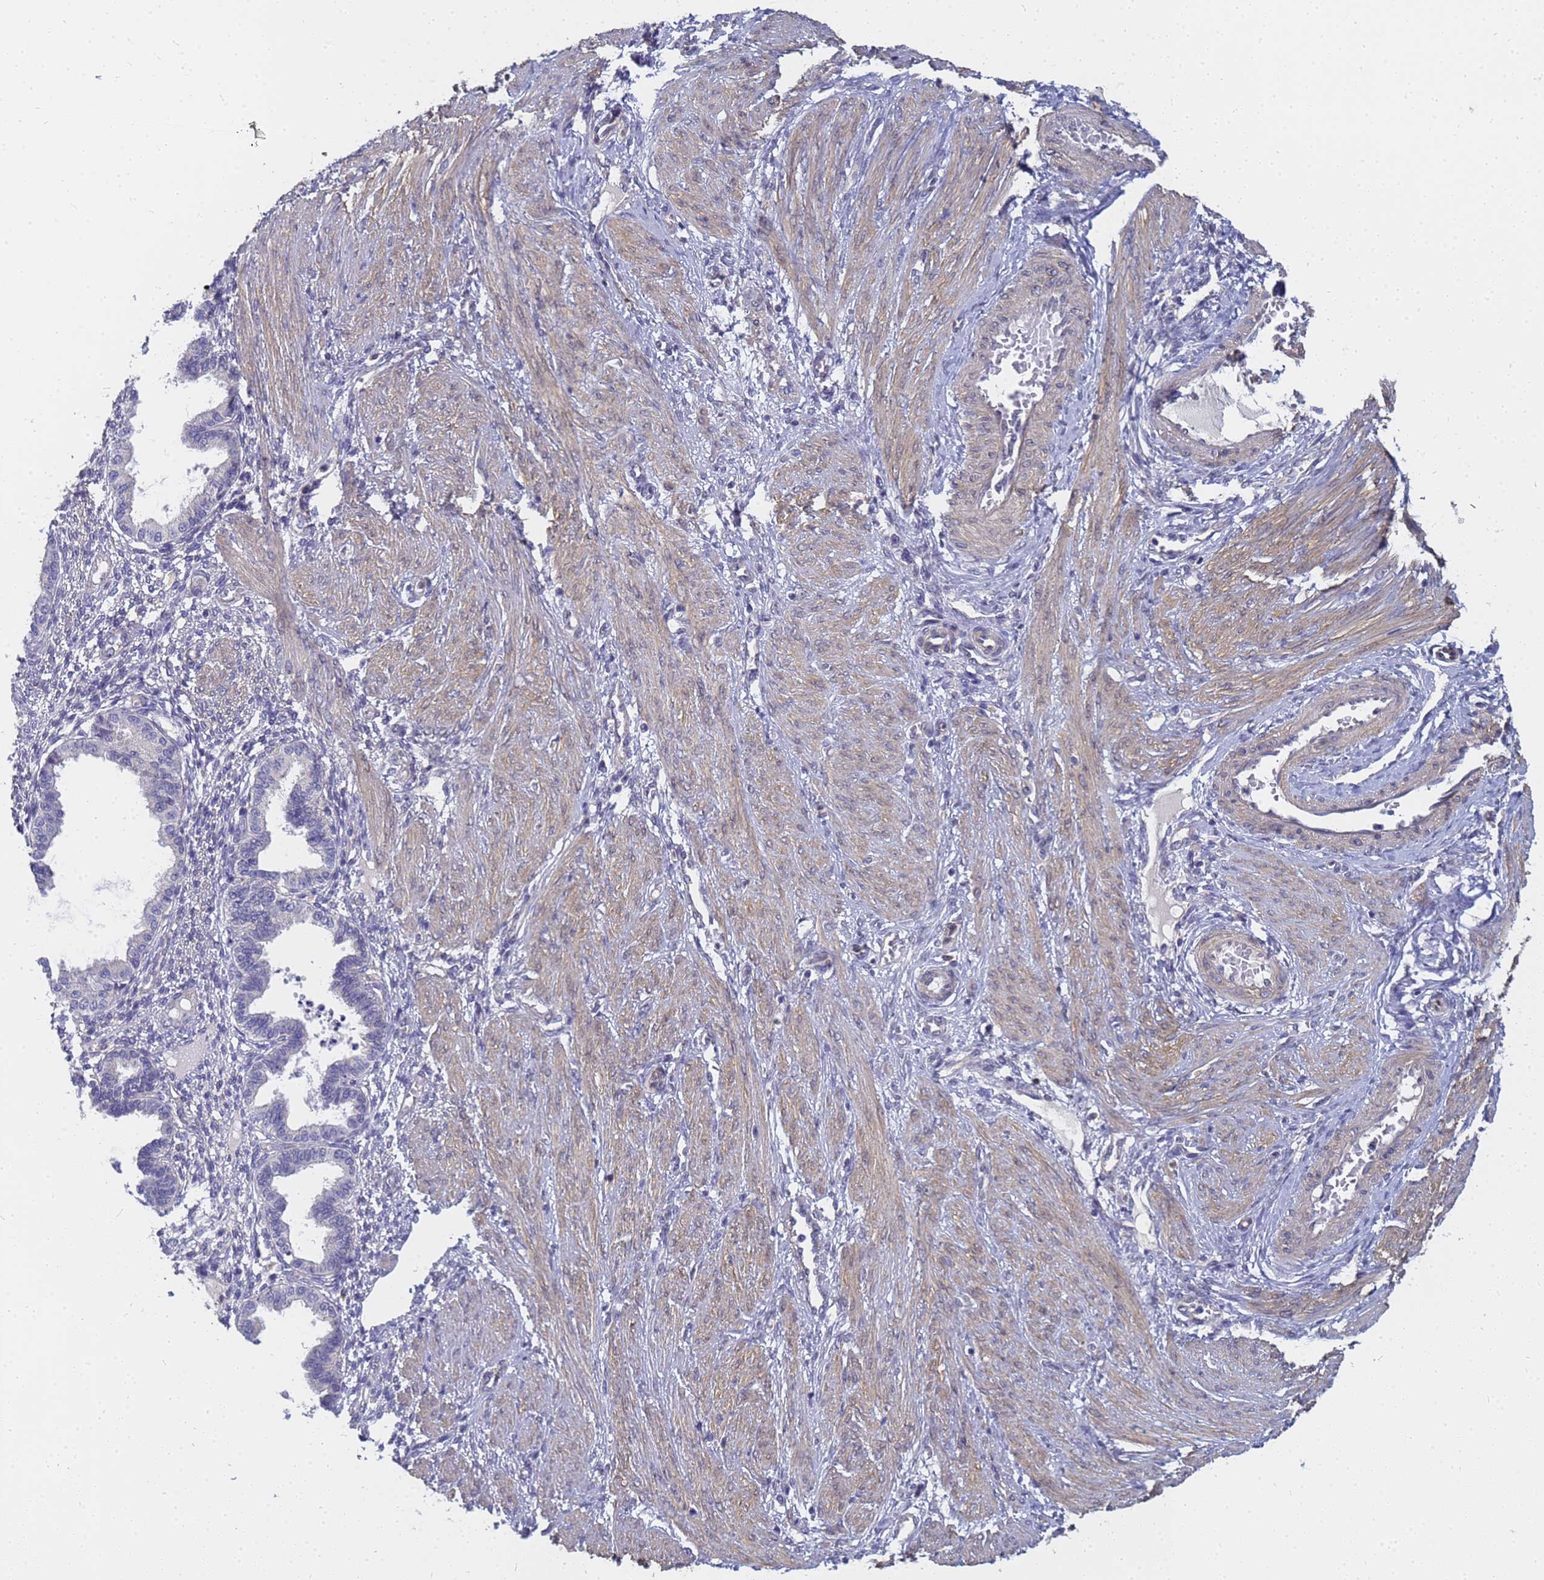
{"staining": {"intensity": "negative", "quantity": "none", "location": "none"}, "tissue": "endometrium", "cell_type": "Cells in endometrial stroma", "image_type": "normal", "snomed": [{"axis": "morphology", "description": "Normal tissue, NOS"}, {"axis": "topography", "description": "Endometrium"}], "caption": "A histopathology image of endometrium stained for a protein exhibits no brown staining in cells in endometrial stroma.", "gene": "FAM166B", "patient": {"sex": "female", "age": 33}}